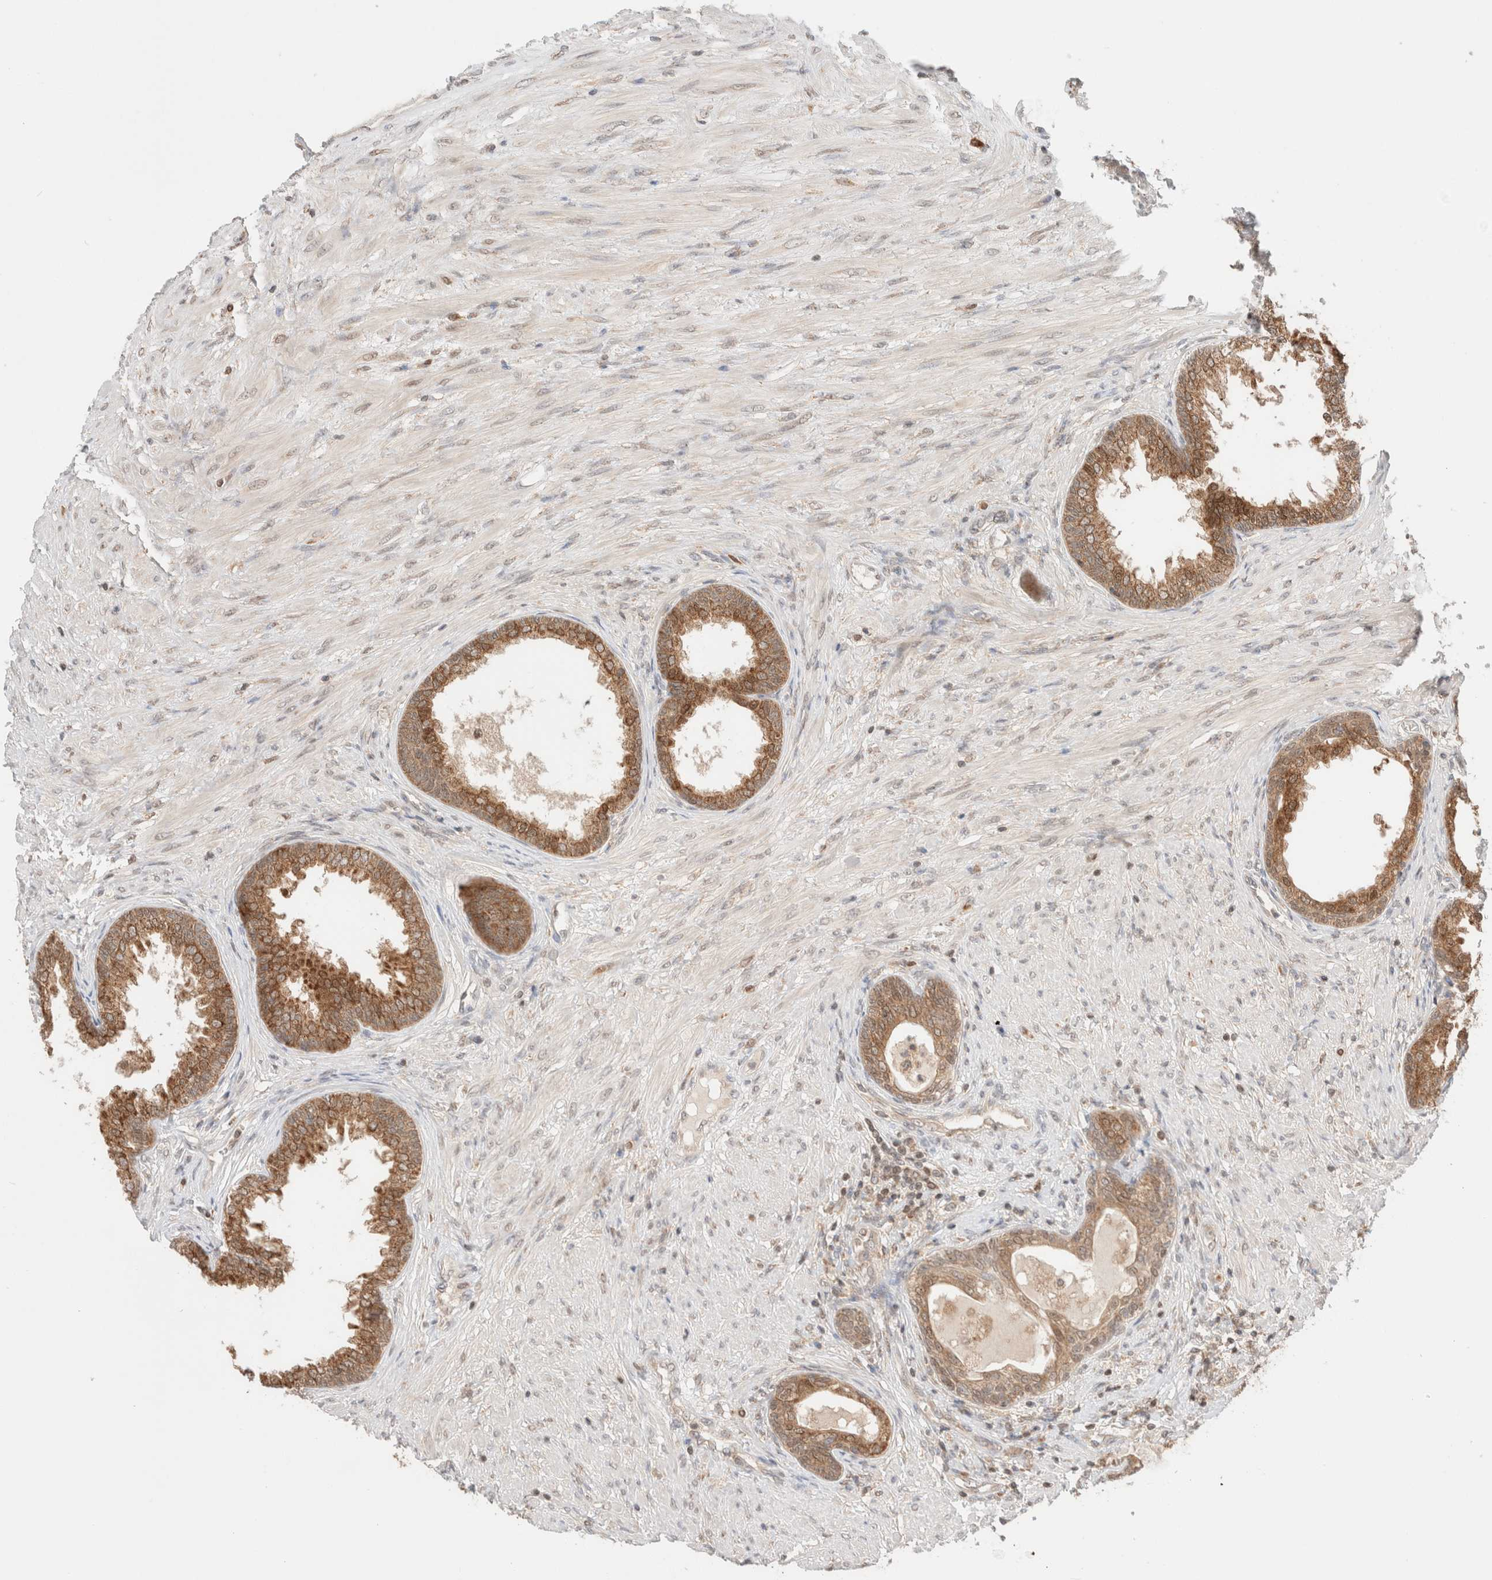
{"staining": {"intensity": "moderate", "quantity": ">75%", "location": "cytoplasmic/membranous"}, "tissue": "prostate", "cell_type": "Glandular cells", "image_type": "normal", "snomed": [{"axis": "morphology", "description": "Normal tissue, NOS"}, {"axis": "topography", "description": "Prostate"}], "caption": "Glandular cells reveal medium levels of moderate cytoplasmic/membranous staining in about >75% of cells in unremarkable prostate.", "gene": "XKR4", "patient": {"sex": "male", "age": 76}}